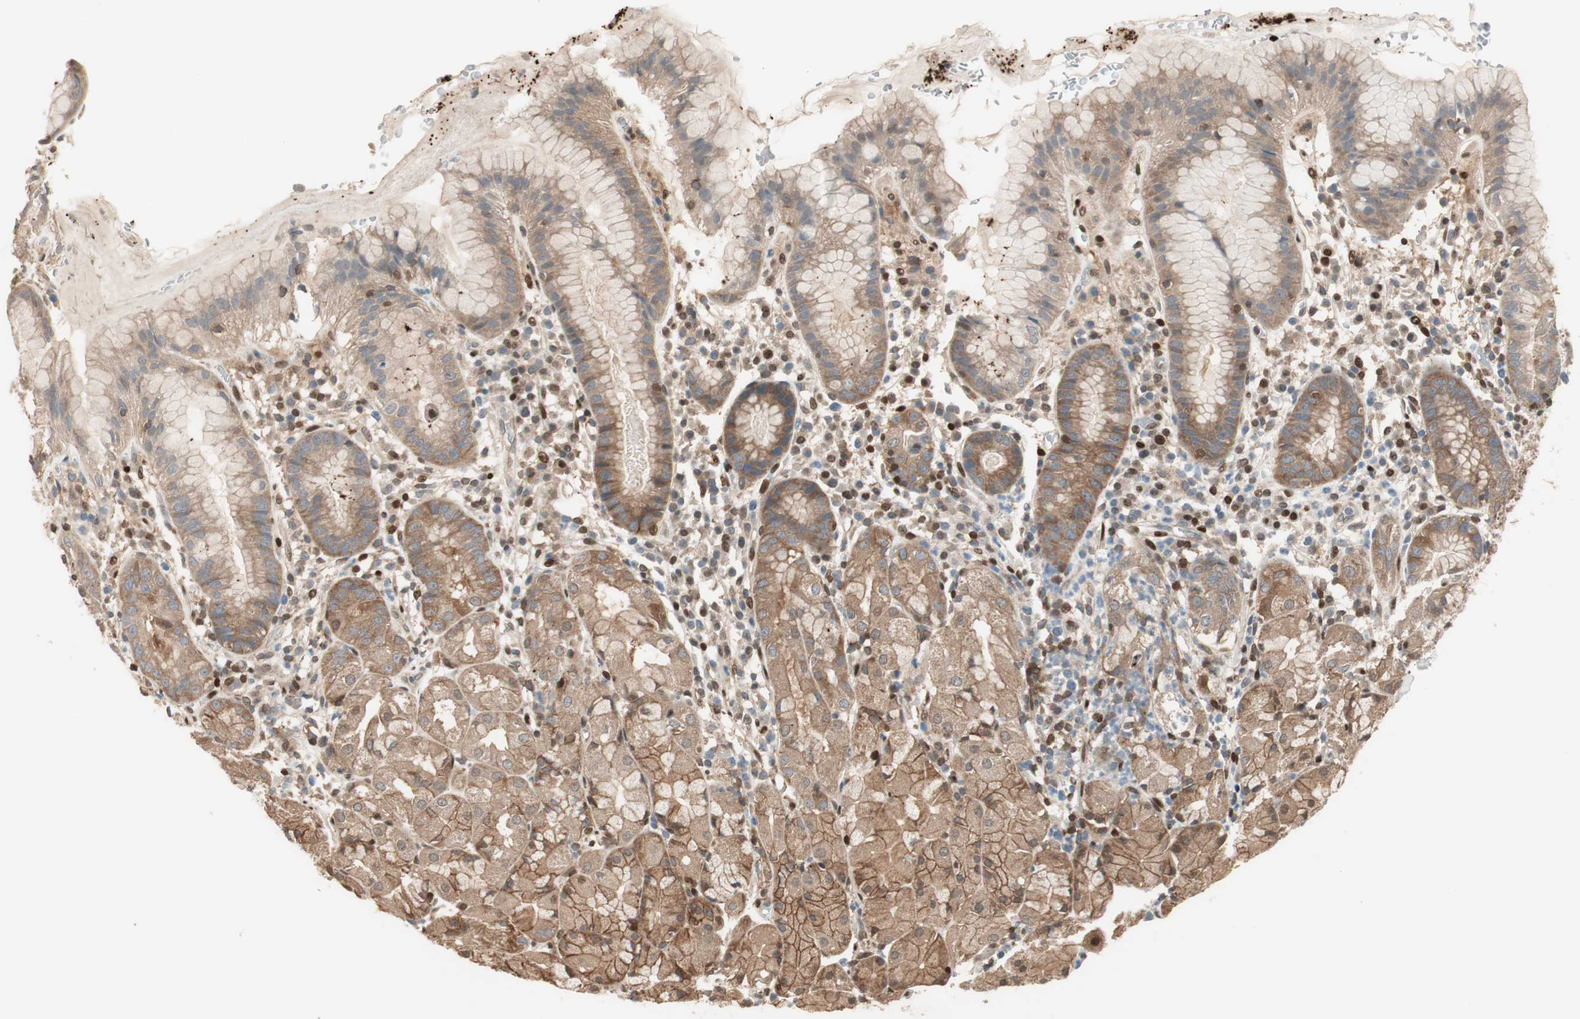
{"staining": {"intensity": "moderate", "quantity": ">75%", "location": "cytoplasmic/membranous"}, "tissue": "stomach", "cell_type": "Glandular cells", "image_type": "normal", "snomed": [{"axis": "morphology", "description": "Normal tissue, NOS"}, {"axis": "topography", "description": "Stomach"}, {"axis": "topography", "description": "Stomach, lower"}], "caption": "Glandular cells show medium levels of moderate cytoplasmic/membranous positivity in about >75% of cells in normal stomach.", "gene": "BIN1", "patient": {"sex": "female", "age": 75}}